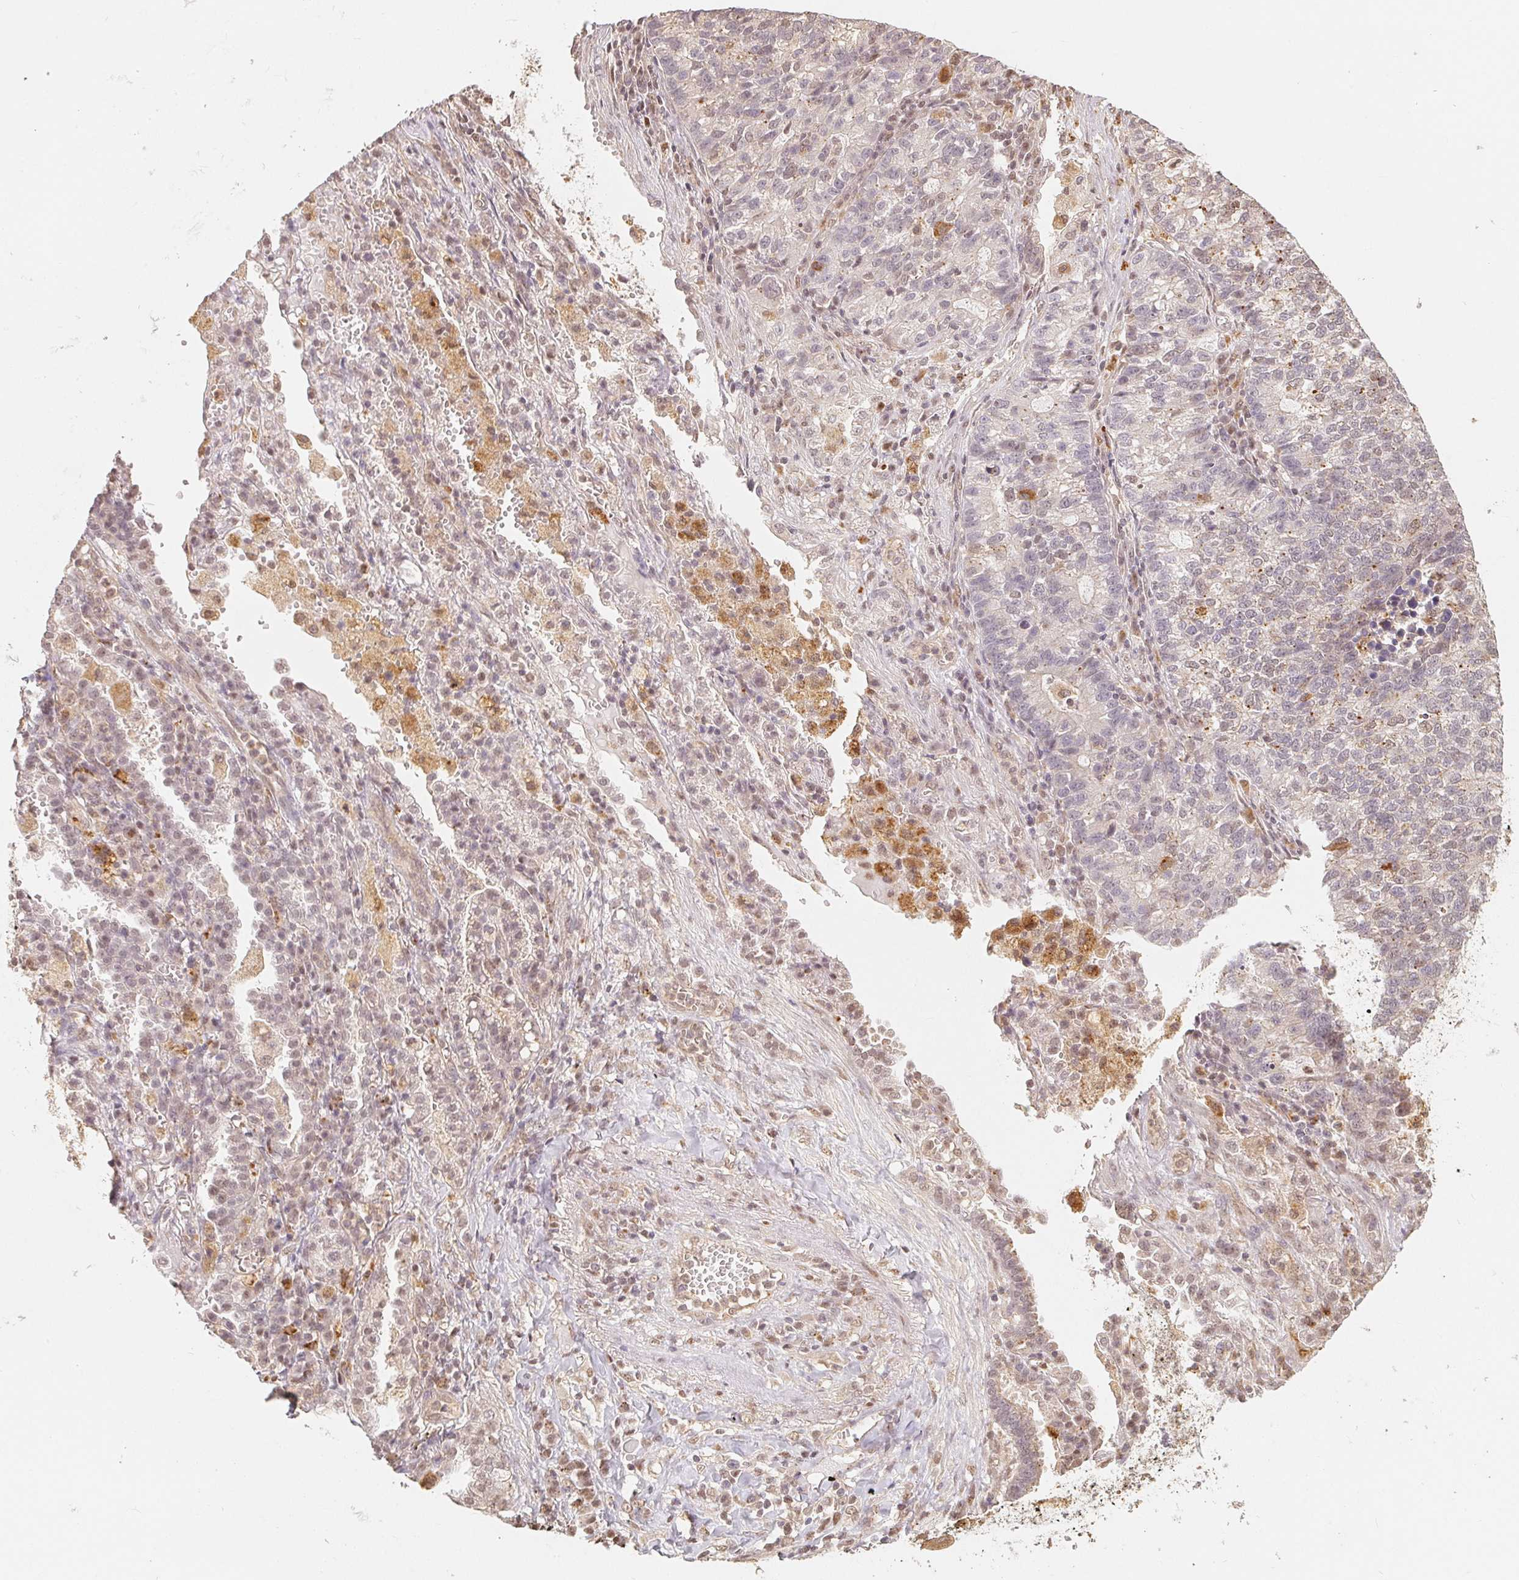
{"staining": {"intensity": "negative", "quantity": "none", "location": "none"}, "tissue": "lung cancer", "cell_type": "Tumor cells", "image_type": "cancer", "snomed": [{"axis": "morphology", "description": "Adenocarcinoma, NOS"}, {"axis": "topography", "description": "Lung"}], "caption": "Immunohistochemistry (IHC) photomicrograph of lung adenocarcinoma stained for a protein (brown), which demonstrates no positivity in tumor cells.", "gene": "GUSB", "patient": {"sex": "male", "age": 57}}